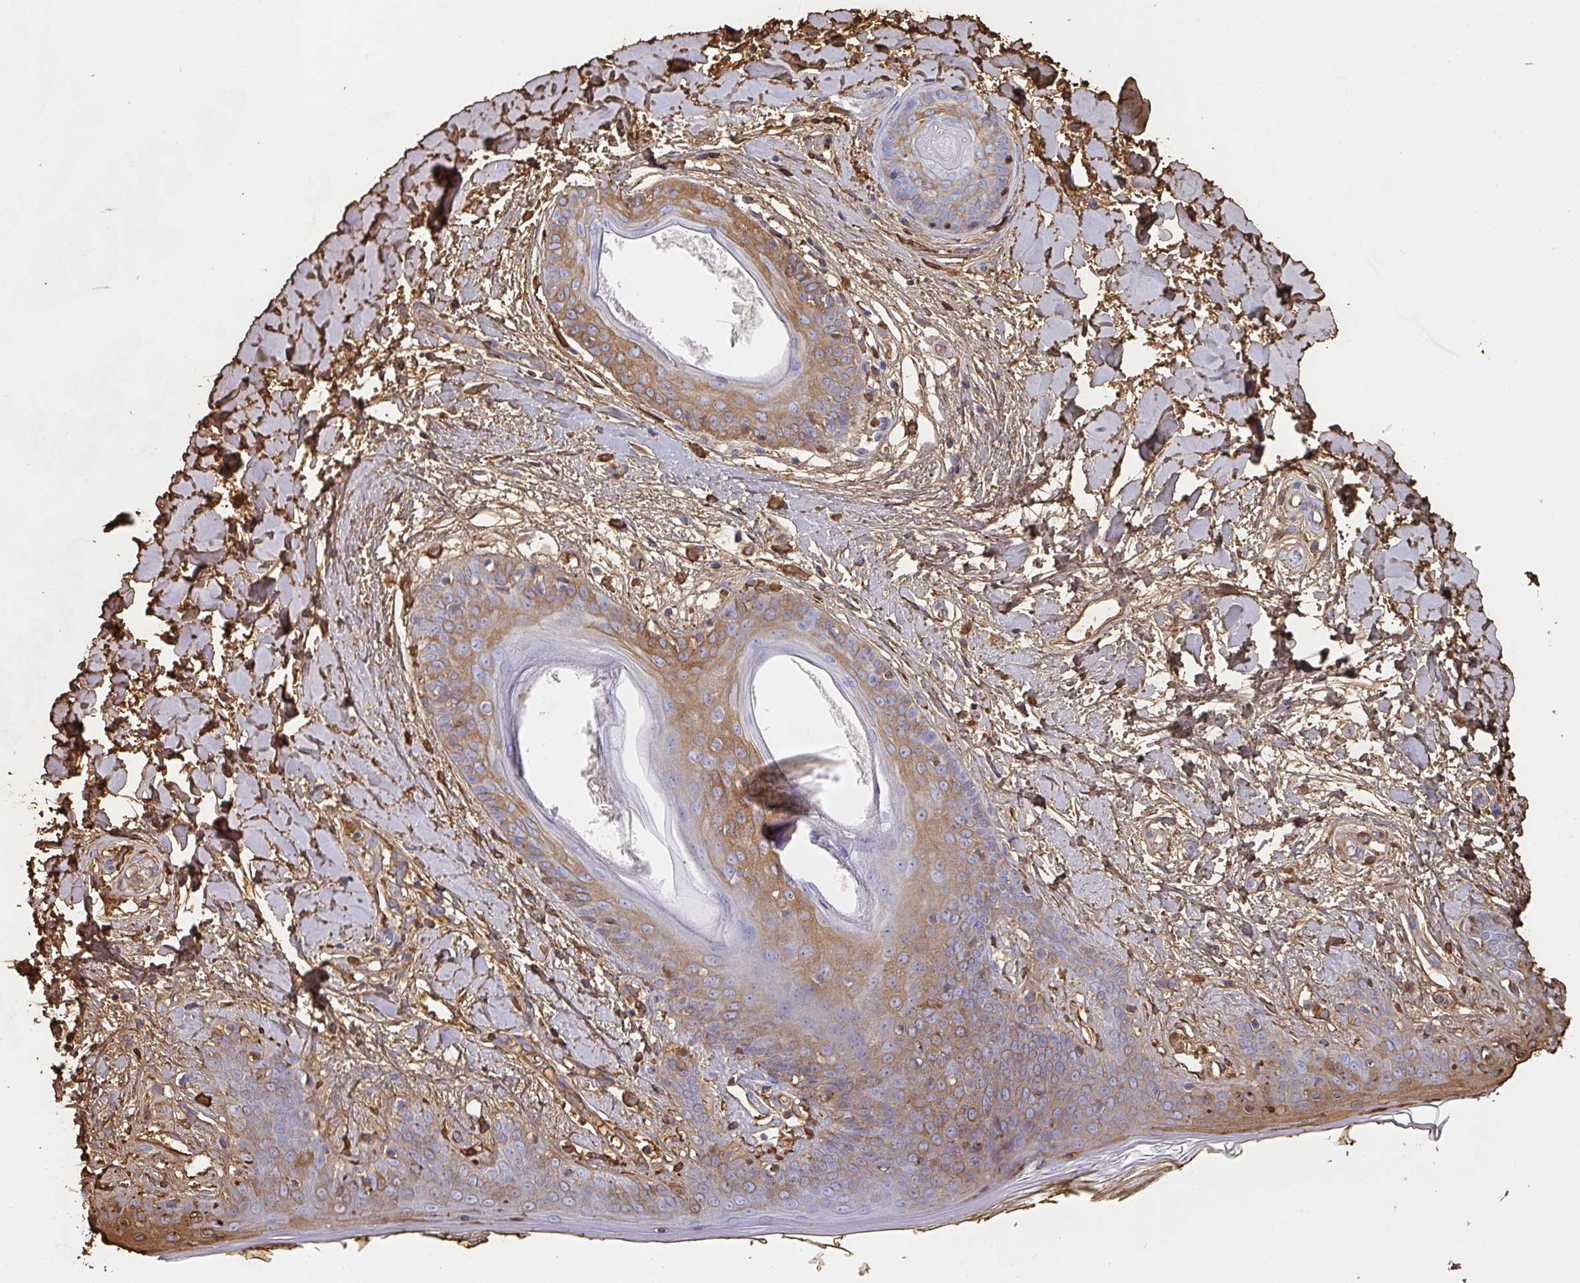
{"staining": {"intensity": "moderate", "quantity": ">75%", "location": "cytoplasmic/membranous"}, "tissue": "skin", "cell_type": "Fibroblasts", "image_type": "normal", "snomed": [{"axis": "morphology", "description": "Normal tissue, NOS"}, {"axis": "topography", "description": "Skin"}], "caption": "Skin stained with DAB immunohistochemistry displays medium levels of moderate cytoplasmic/membranous staining in about >75% of fibroblasts. Ihc stains the protein in brown and the nuclei are stained blue.", "gene": "ALB", "patient": {"sex": "female", "age": 34}}